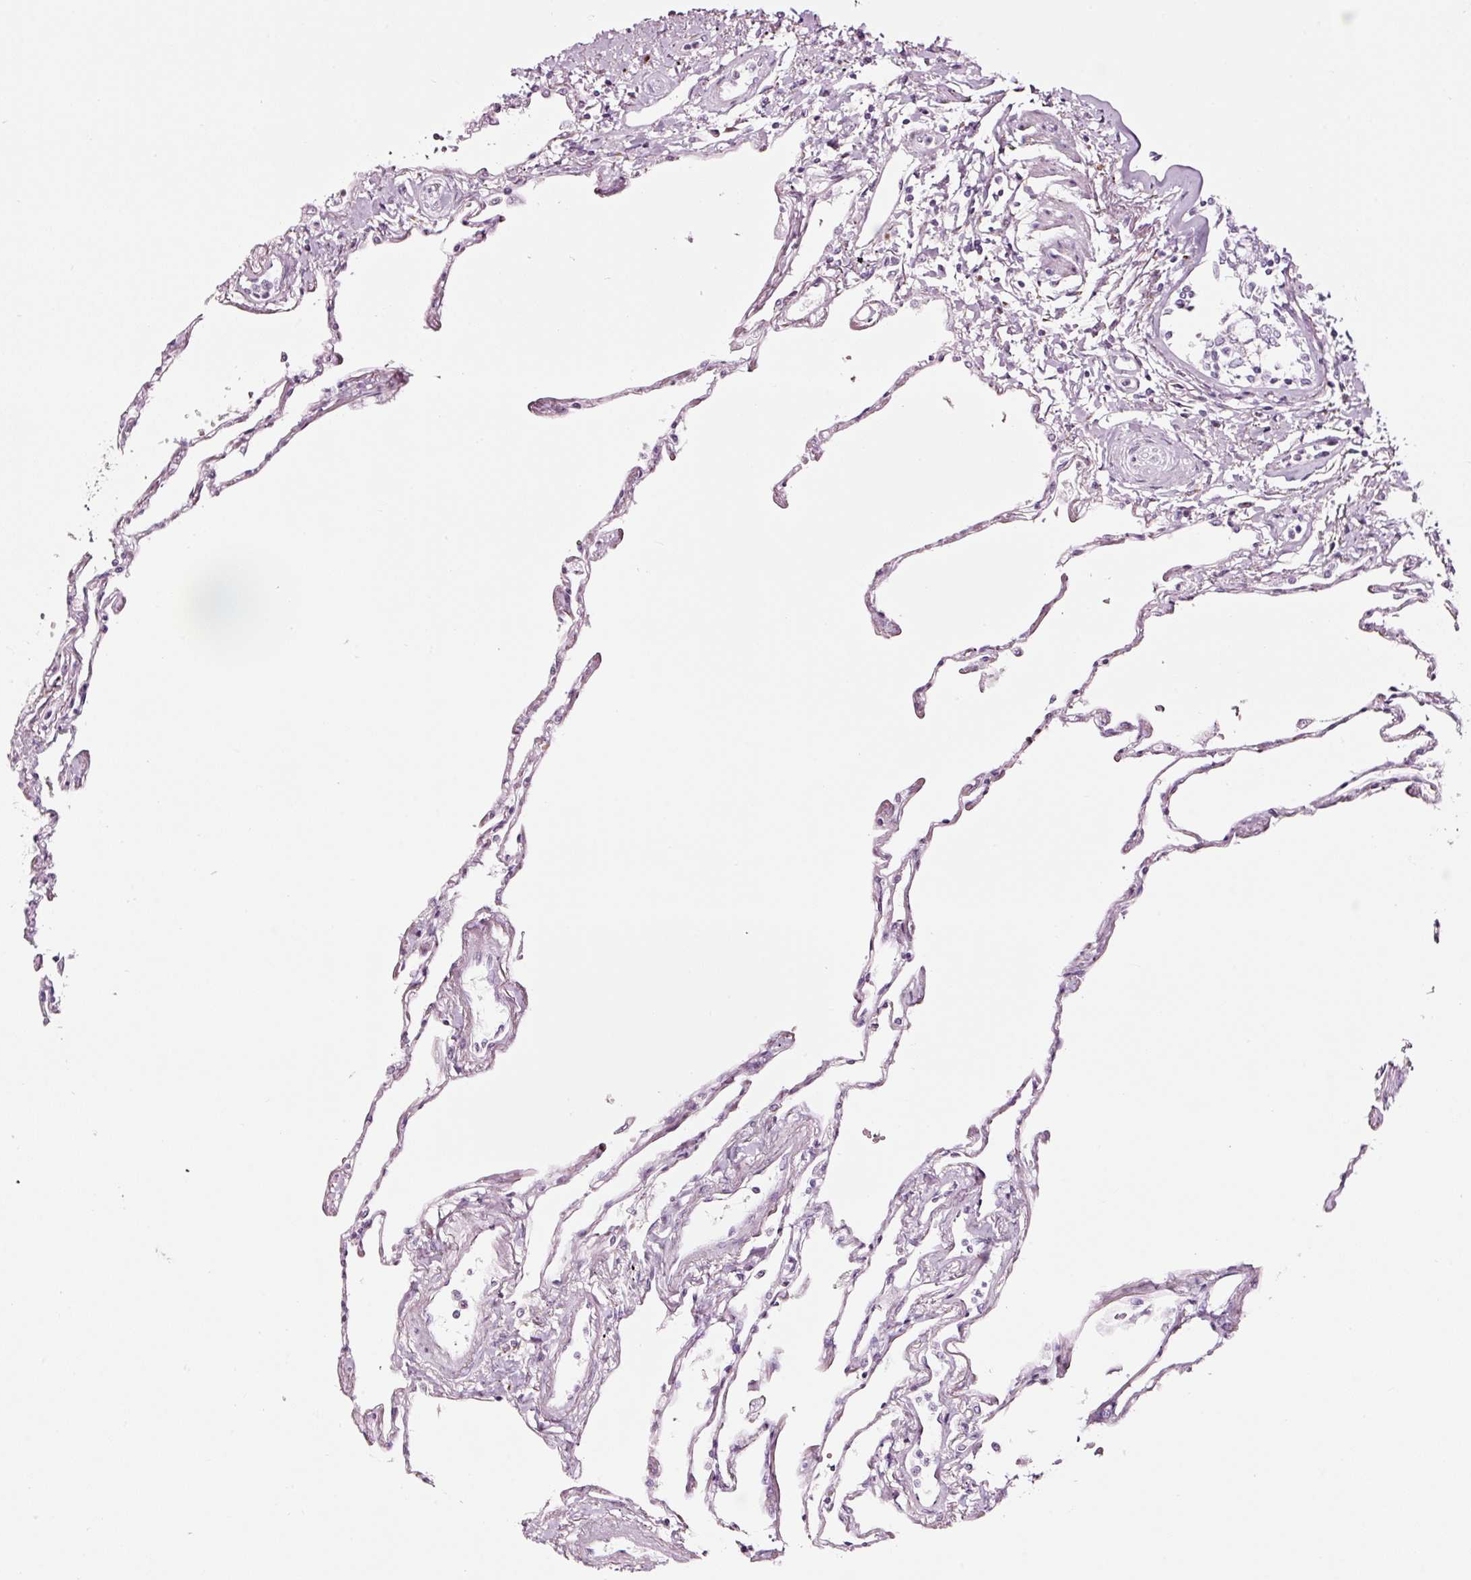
{"staining": {"intensity": "negative", "quantity": "none", "location": "none"}, "tissue": "lung", "cell_type": "Alveolar cells", "image_type": "normal", "snomed": [{"axis": "morphology", "description": "Normal tissue, NOS"}, {"axis": "topography", "description": "Lung"}], "caption": "Immunohistochemistry (IHC) micrograph of benign lung: human lung stained with DAB reveals no significant protein positivity in alveolar cells.", "gene": "SDF4", "patient": {"sex": "female", "age": 67}}